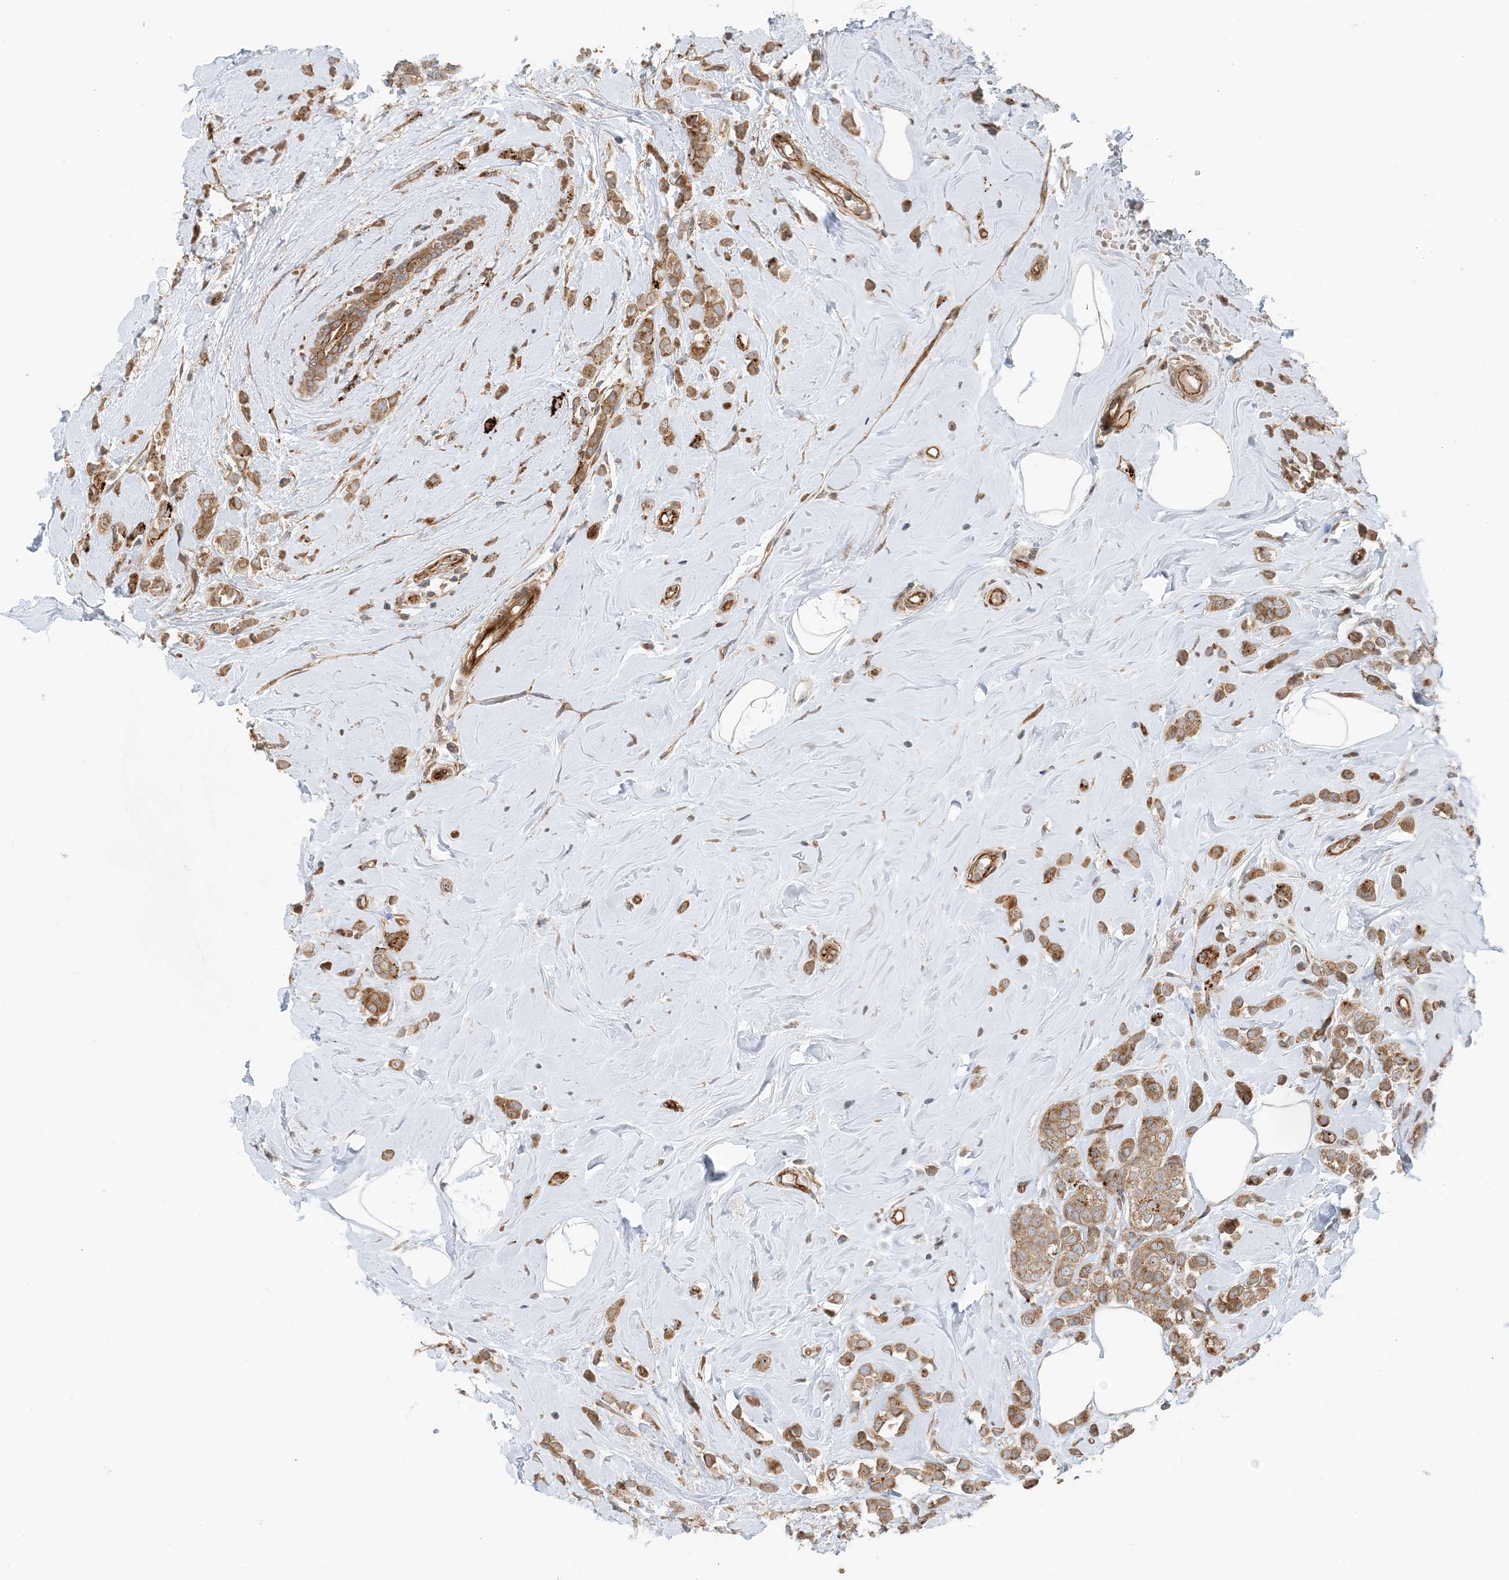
{"staining": {"intensity": "moderate", "quantity": ">75%", "location": "cytoplasmic/membranous"}, "tissue": "breast cancer", "cell_type": "Tumor cells", "image_type": "cancer", "snomed": [{"axis": "morphology", "description": "Lobular carcinoma"}, {"axis": "topography", "description": "Breast"}], "caption": "Lobular carcinoma (breast) was stained to show a protein in brown. There is medium levels of moderate cytoplasmic/membranous expression in about >75% of tumor cells.", "gene": "MYL5", "patient": {"sex": "female", "age": 47}}